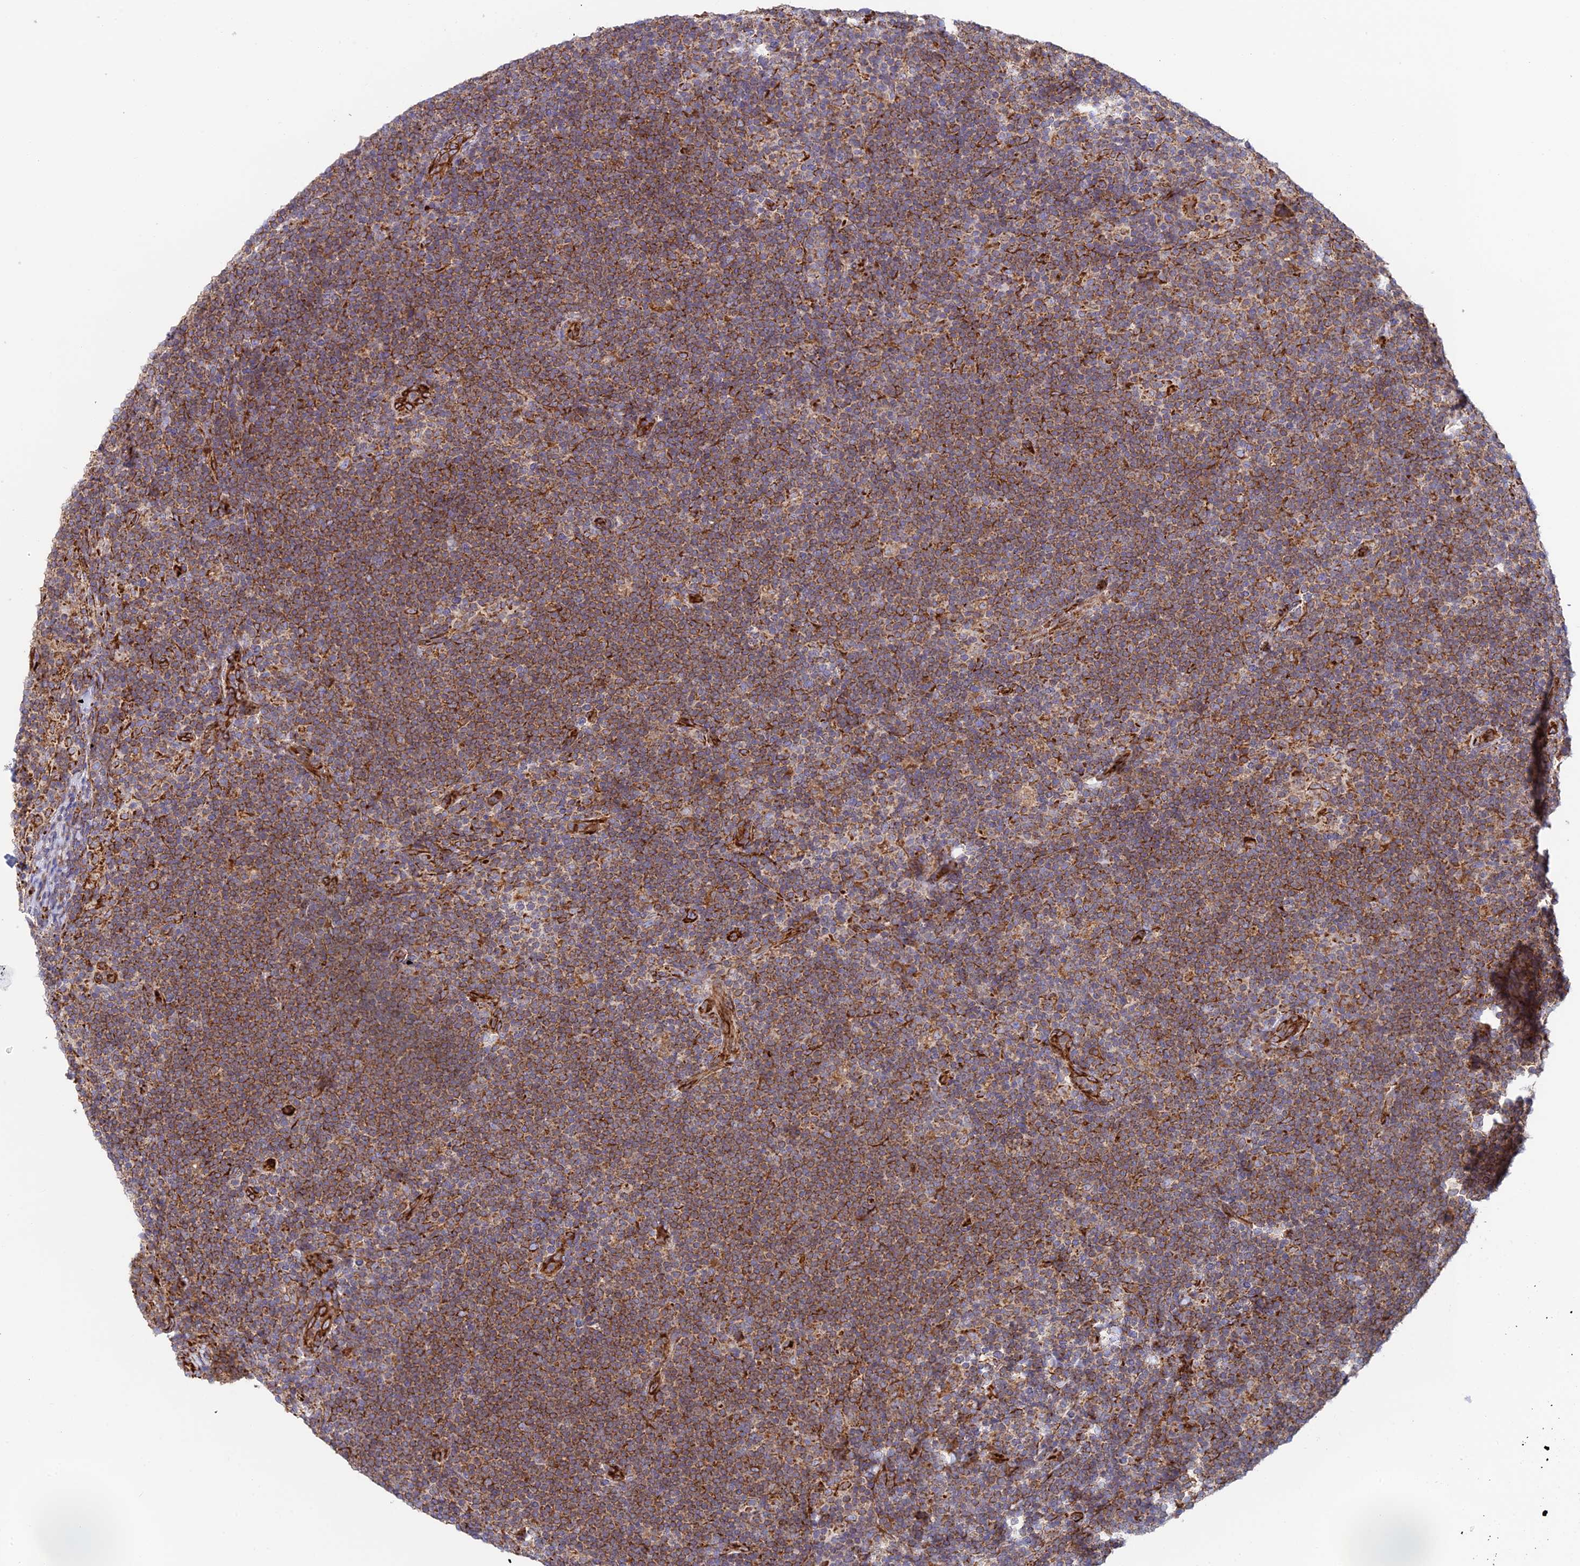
{"staining": {"intensity": "strong", "quantity": ">75%", "location": "cytoplasmic/membranous"}, "tissue": "lymphoma", "cell_type": "Tumor cells", "image_type": "cancer", "snomed": [{"axis": "morphology", "description": "Hodgkin's disease, NOS"}, {"axis": "topography", "description": "Lymph node"}], "caption": "Immunohistochemistry (IHC) photomicrograph of neoplastic tissue: lymphoma stained using immunohistochemistry reveals high levels of strong protein expression localized specifically in the cytoplasmic/membranous of tumor cells, appearing as a cytoplasmic/membranous brown color.", "gene": "CCDC69", "patient": {"sex": "female", "age": 57}}